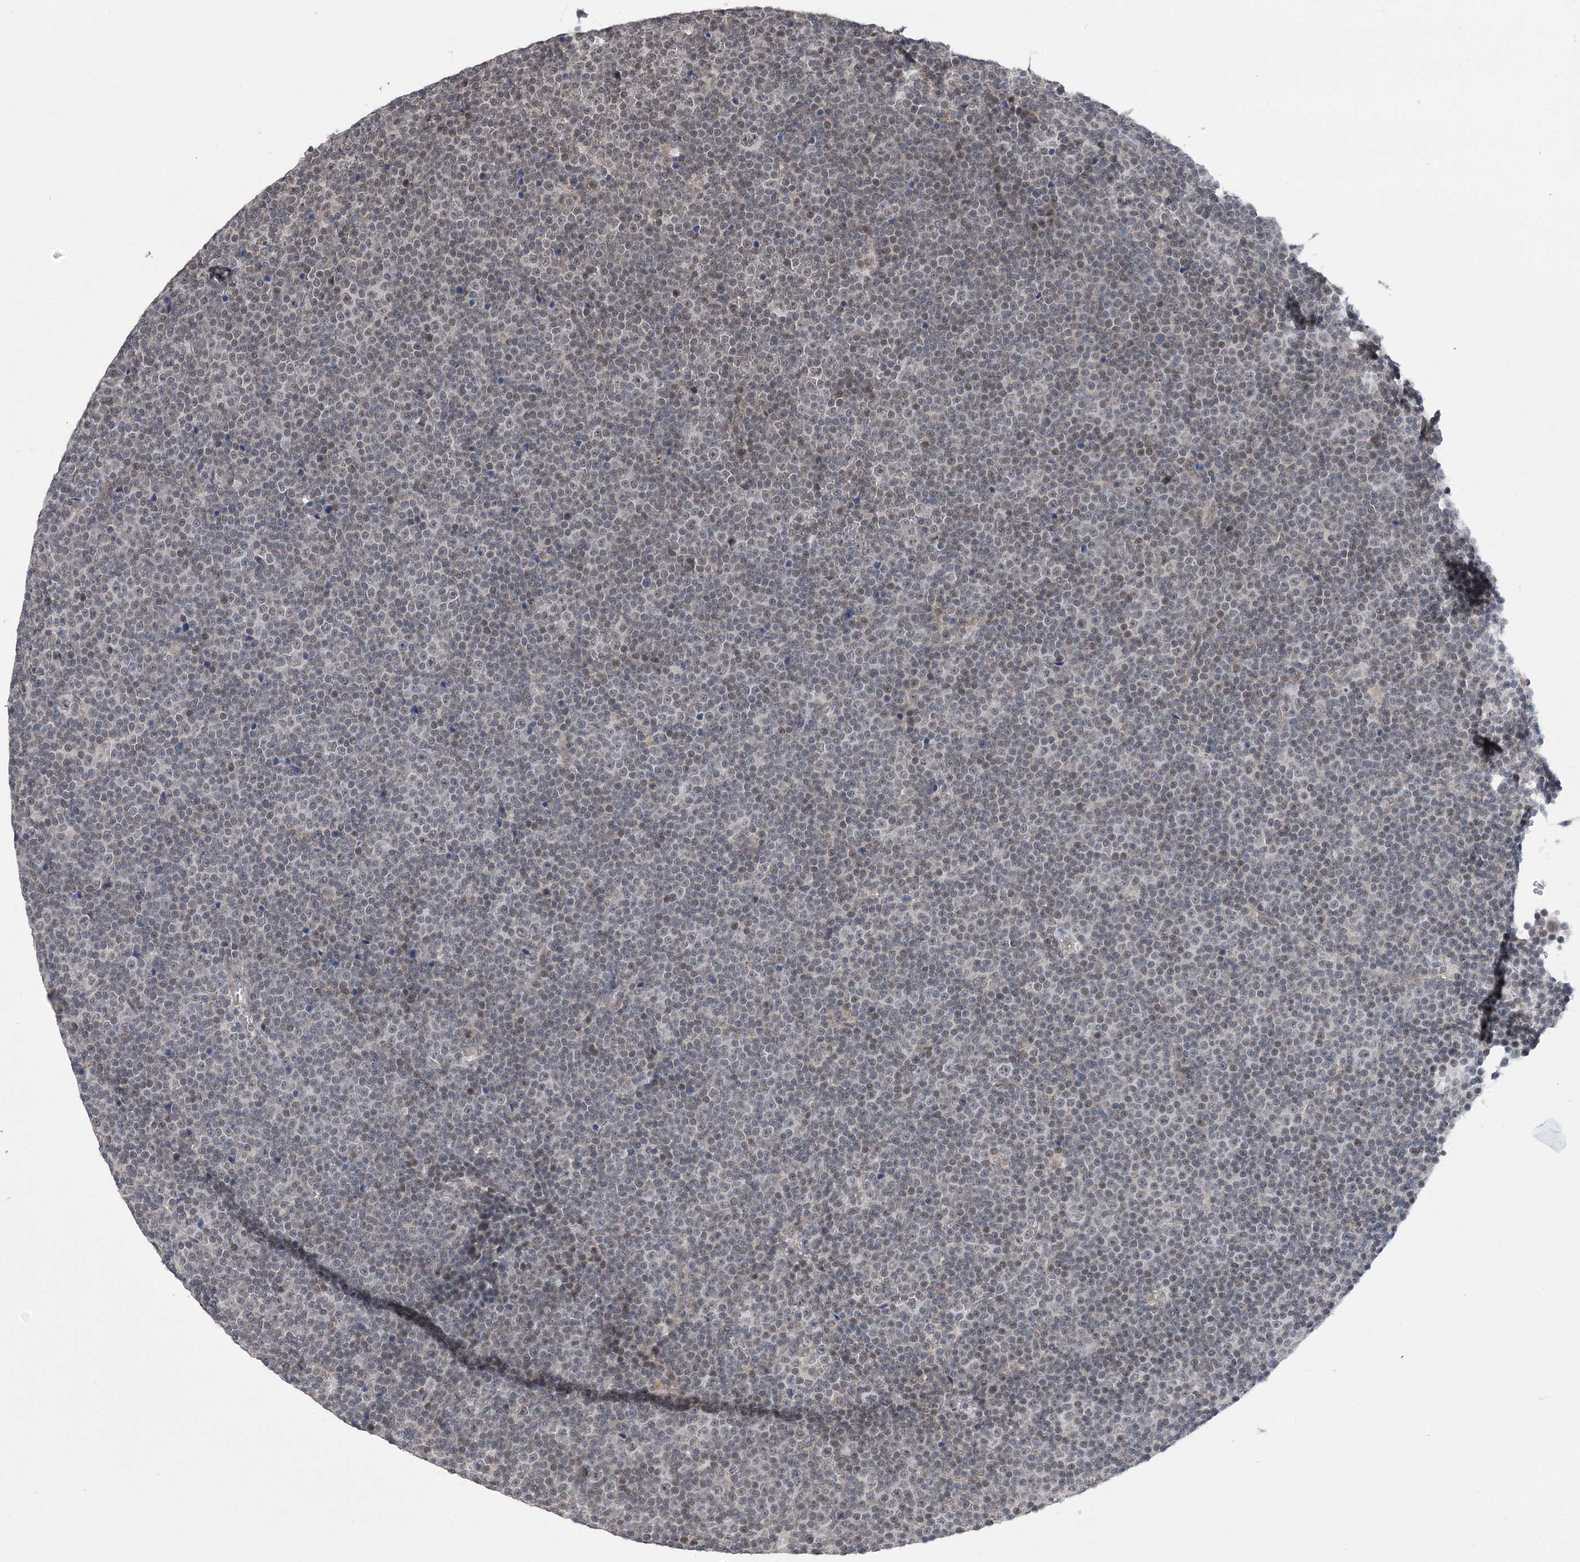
{"staining": {"intensity": "weak", "quantity": "25%-75%", "location": "nuclear"}, "tissue": "lymphoma", "cell_type": "Tumor cells", "image_type": "cancer", "snomed": [{"axis": "morphology", "description": "Malignant lymphoma, non-Hodgkin's type, Low grade"}, {"axis": "topography", "description": "Lymph node"}], "caption": "Approximately 25%-75% of tumor cells in malignant lymphoma, non-Hodgkin's type (low-grade) demonstrate weak nuclear protein expression as visualized by brown immunohistochemical staining.", "gene": "CCDC152", "patient": {"sex": "female", "age": 67}}